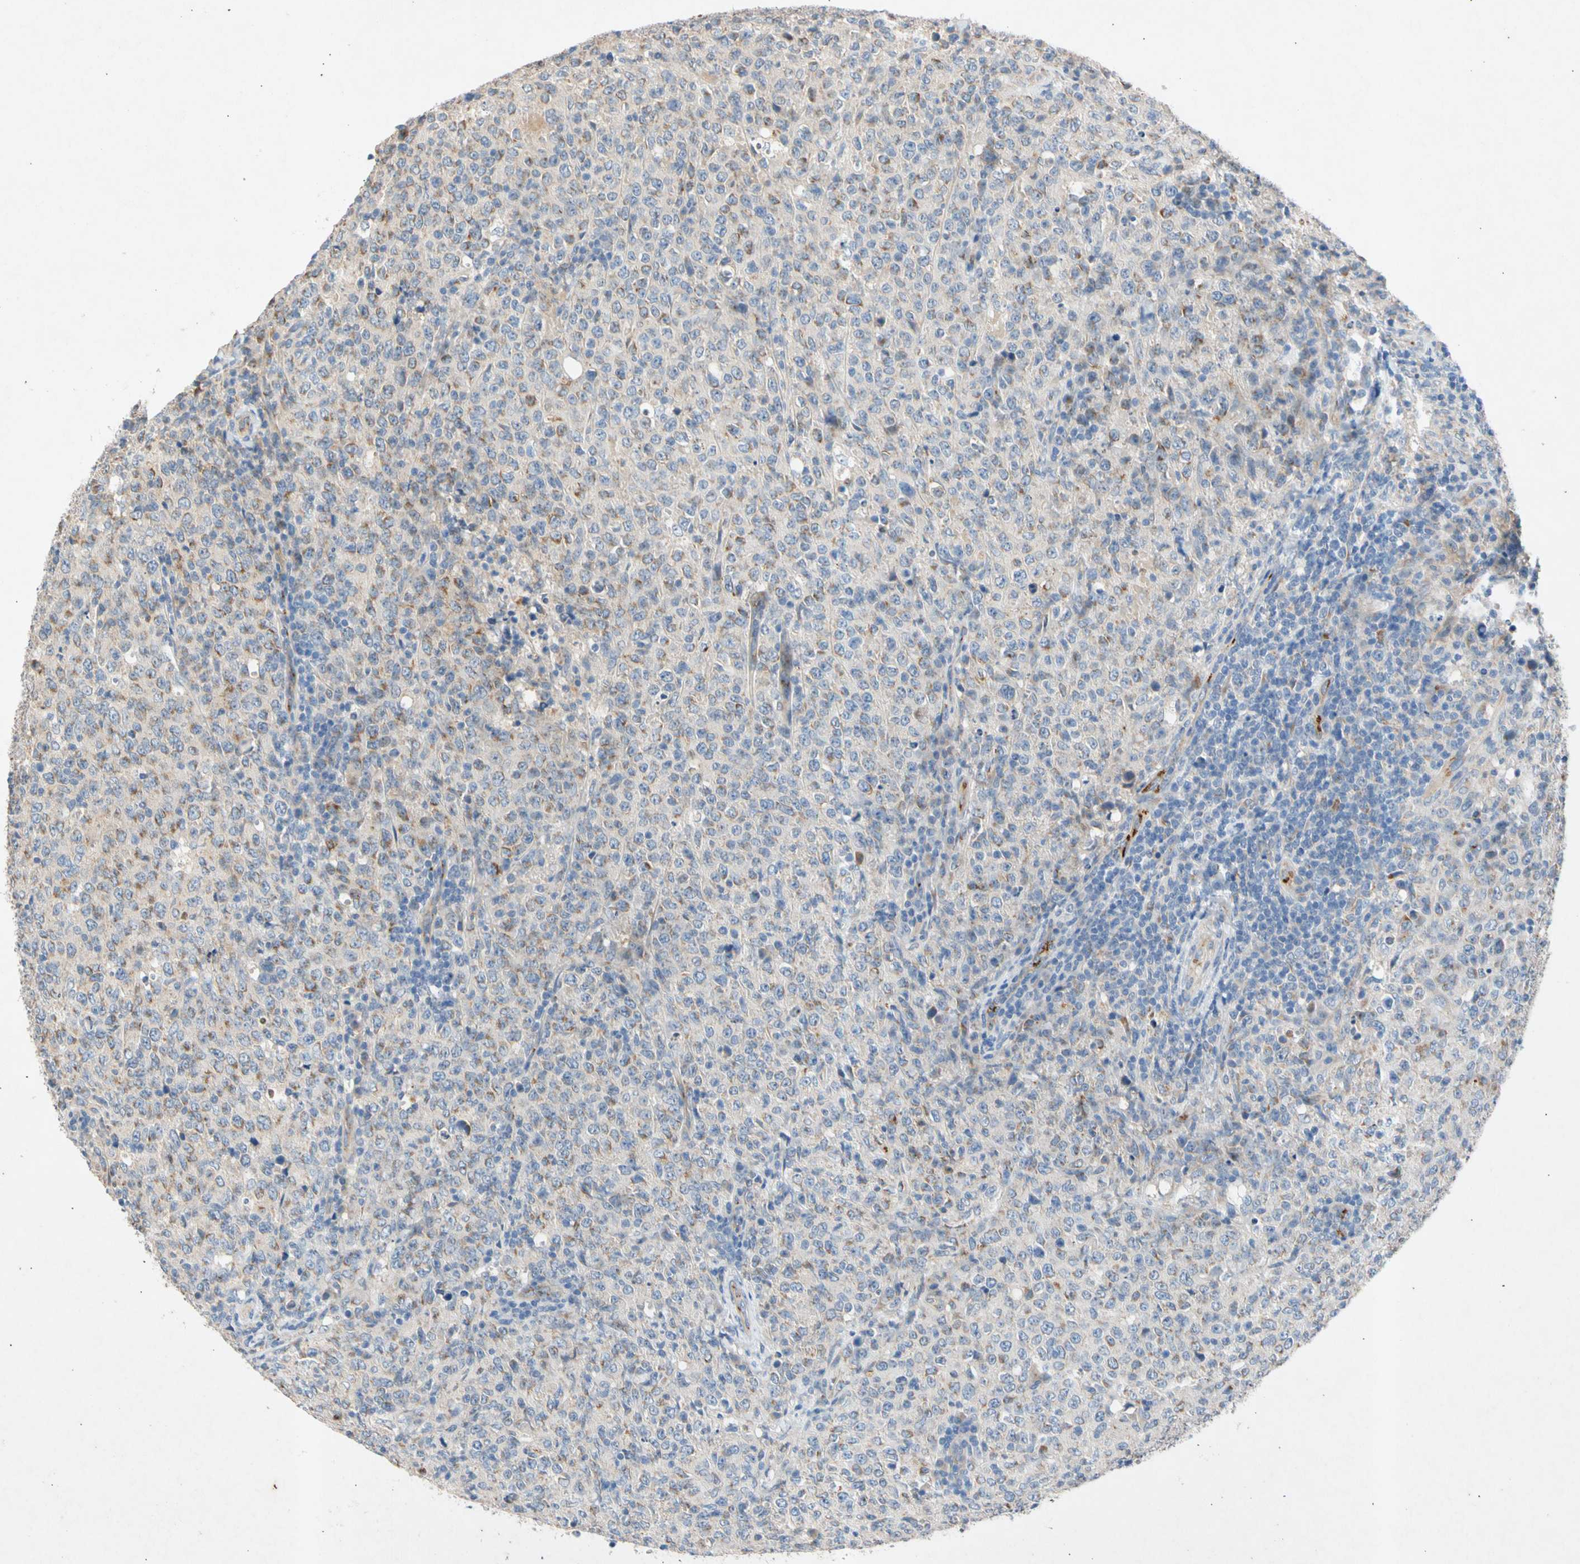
{"staining": {"intensity": "moderate", "quantity": "25%-75%", "location": "cytoplasmic/membranous"}, "tissue": "lymphoma", "cell_type": "Tumor cells", "image_type": "cancer", "snomed": [{"axis": "morphology", "description": "Malignant lymphoma, non-Hodgkin's type, High grade"}, {"axis": "topography", "description": "Tonsil"}], "caption": "This image demonstrates lymphoma stained with IHC to label a protein in brown. The cytoplasmic/membranous of tumor cells show moderate positivity for the protein. Nuclei are counter-stained blue.", "gene": "GASK1B", "patient": {"sex": "female", "age": 36}}